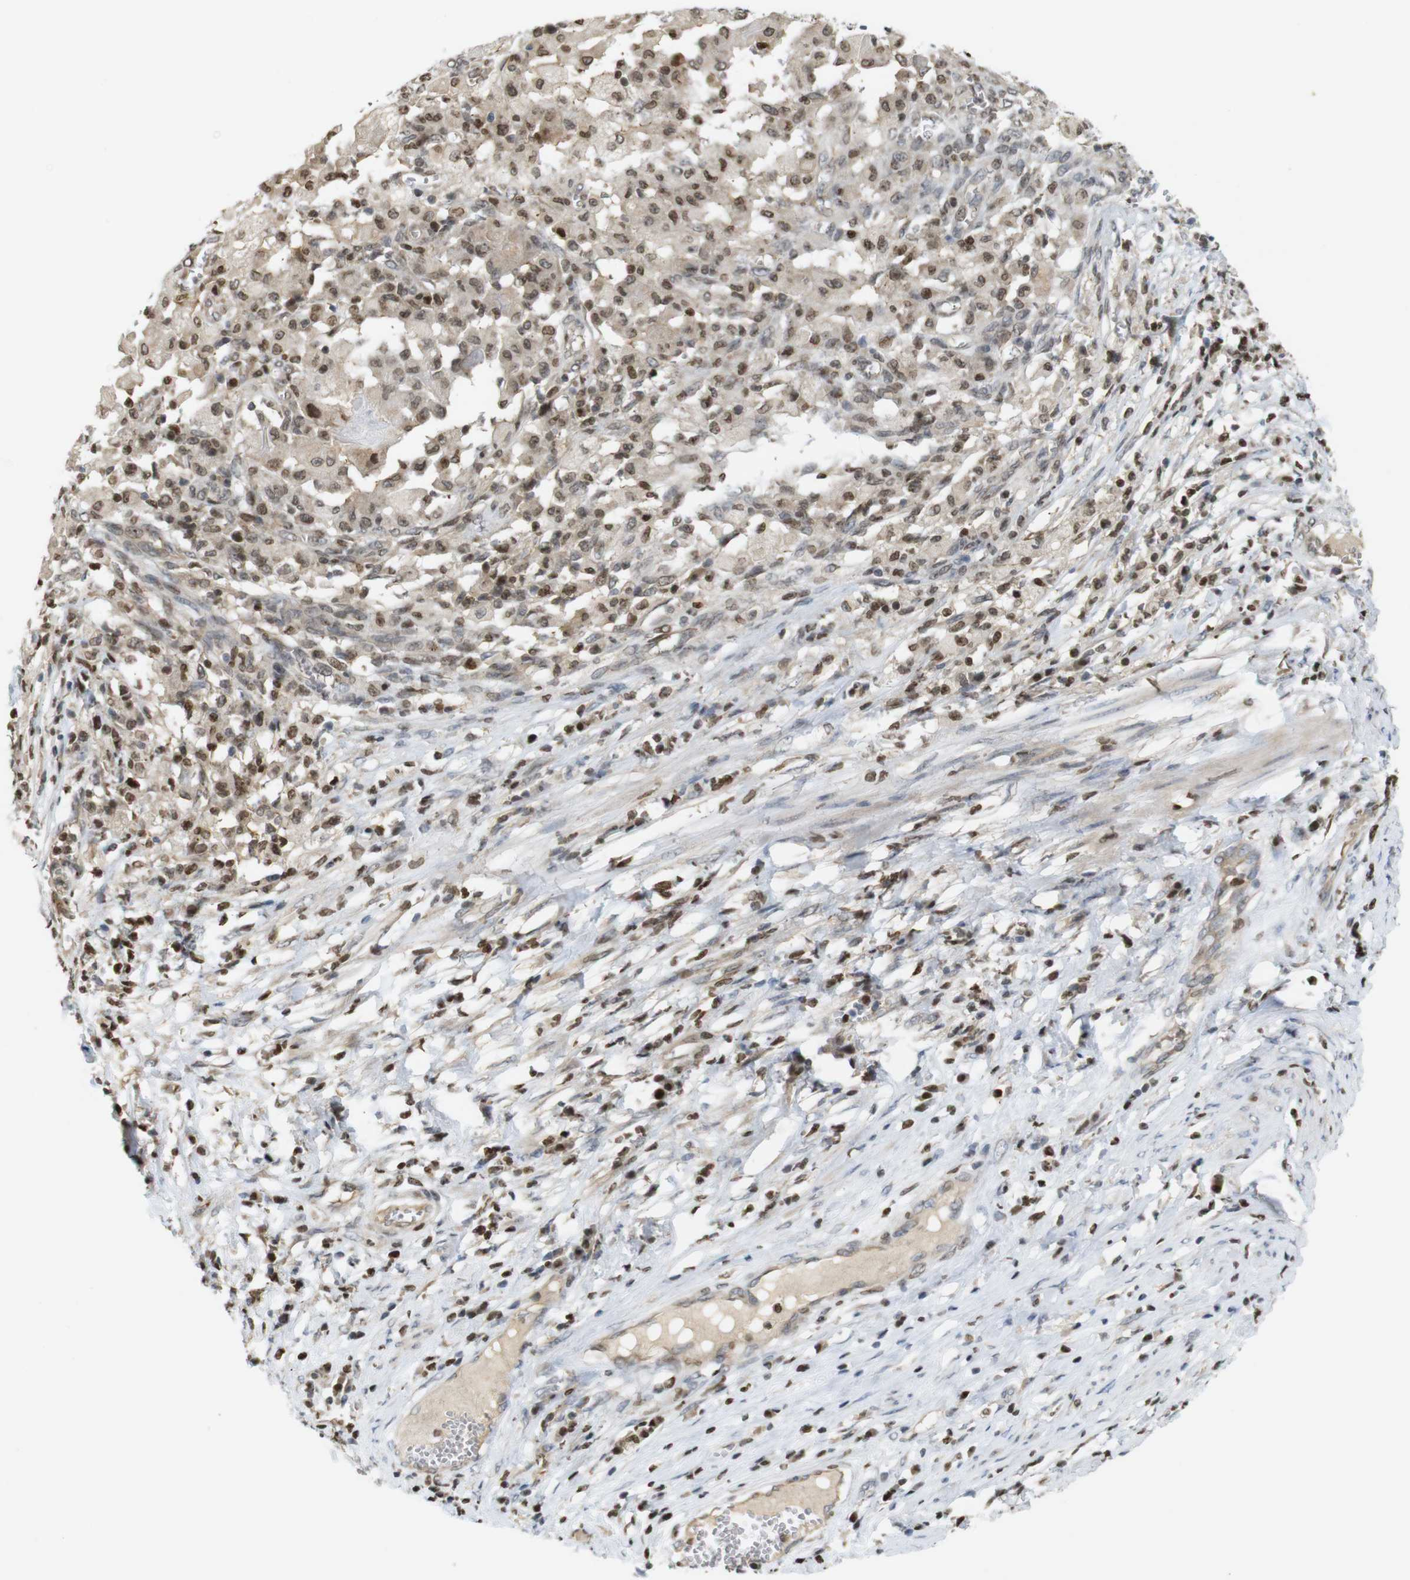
{"staining": {"intensity": "moderate", "quantity": ">75%", "location": "cytoplasmic/membranous,nuclear"}, "tissue": "cervical cancer", "cell_type": "Tumor cells", "image_type": "cancer", "snomed": [{"axis": "morphology", "description": "Squamous cell carcinoma, NOS"}, {"axis": "topography", "description": "Cervix"}], "caption": "Cervical squamous cell carcinoma stained with a protein marker displays moderate staining in tumor cells.", "gene": "MBD1", "patient": {"sex": "female", "age": 39}}